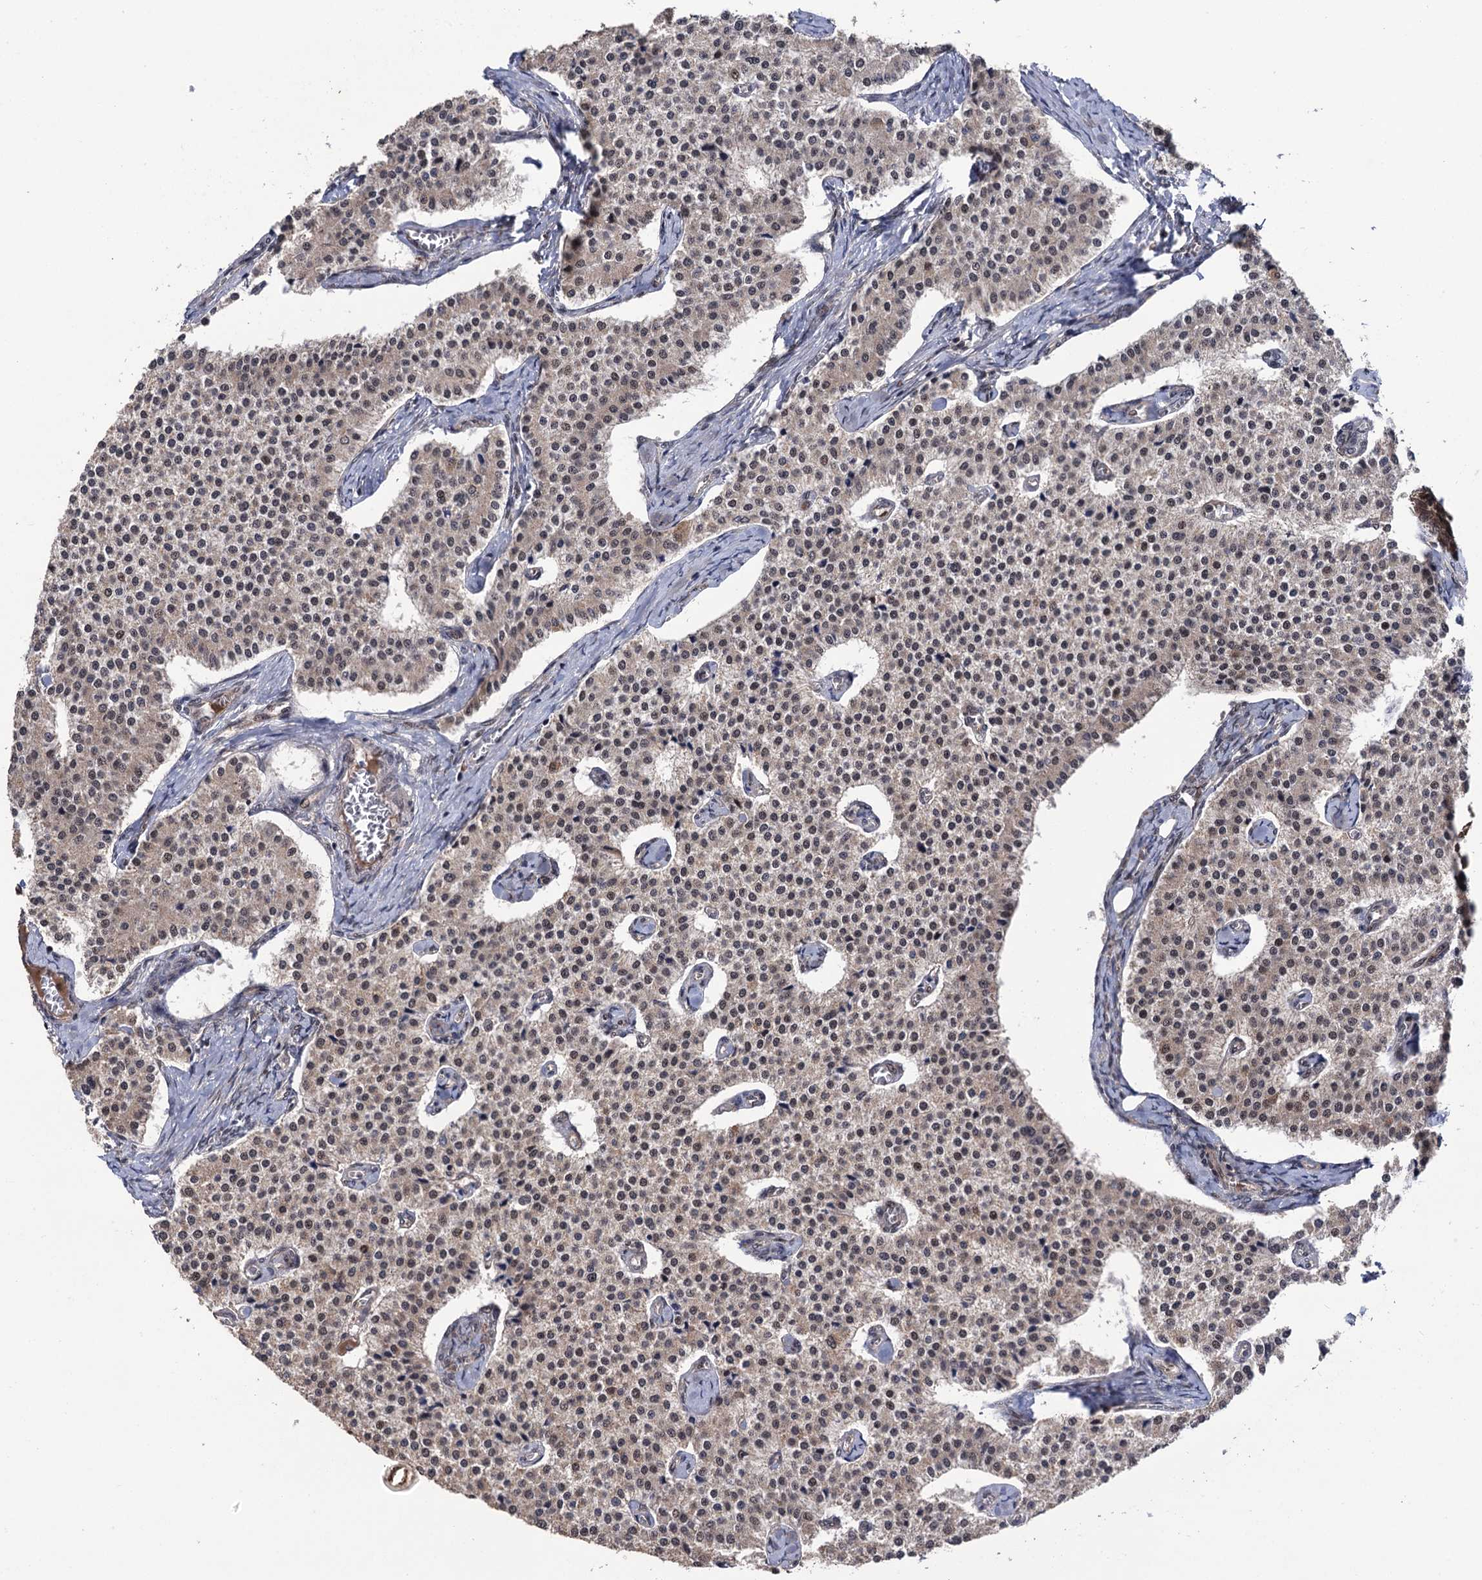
{"staining": {"intensity": "weak", "quantity": "<25%", "location": "cytoplasmic/membranous"}, "tissue": "carcinoid", "cell_type": "Tumor cells", "image_type": "cancer", "snomed": [{"axis": "morphology", "description": "Carcinoid, malignant, NOS"}, {"axis": "topography", "description": "Colon"}], "caption": "A histopathology image of carcinoid (malignant) stained for a protein reveals no brown staining in tumor cells. (DAB IHC, high magnification).", "gene": "LRRC63", "patient": {"sex": "female", "age": 52}}